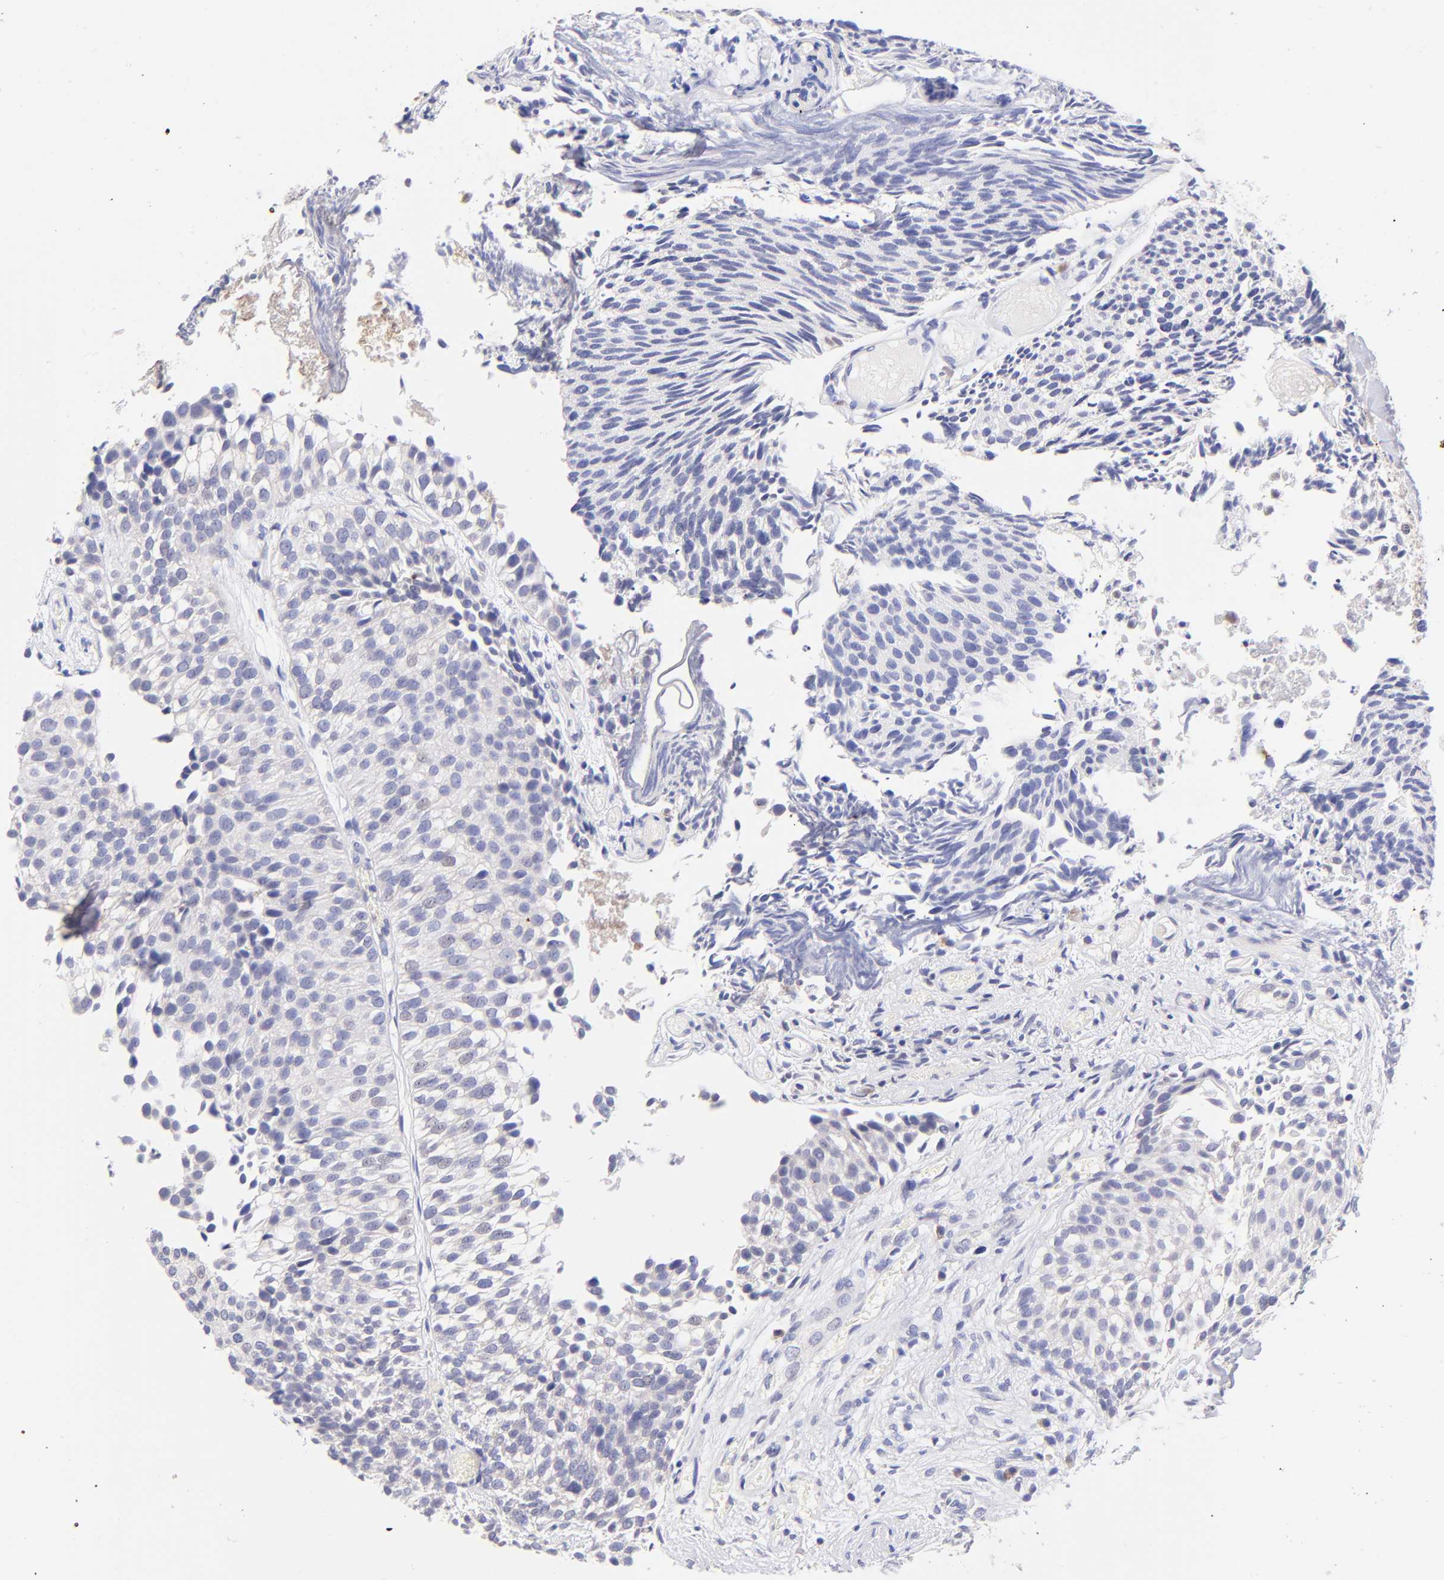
{"staining": {"intensity": "negative", "quantity": "none", "location": "none"}, "tissue": "urothelial cancer", "cell_type": "Tumor cells", "image_type": "cancer", "snomed": [{"axis": "morphology", "description": "Urothelial carcinoma, Low grade"}, {"axis": "topography", "description": "Urinary bladder"}], "caption": "An image of urothelial cancer stained for a protein demonstrates no brown staining in tumor cells.", "gene": "RPL11", "patient": {"sex": "male", "age": 84}}